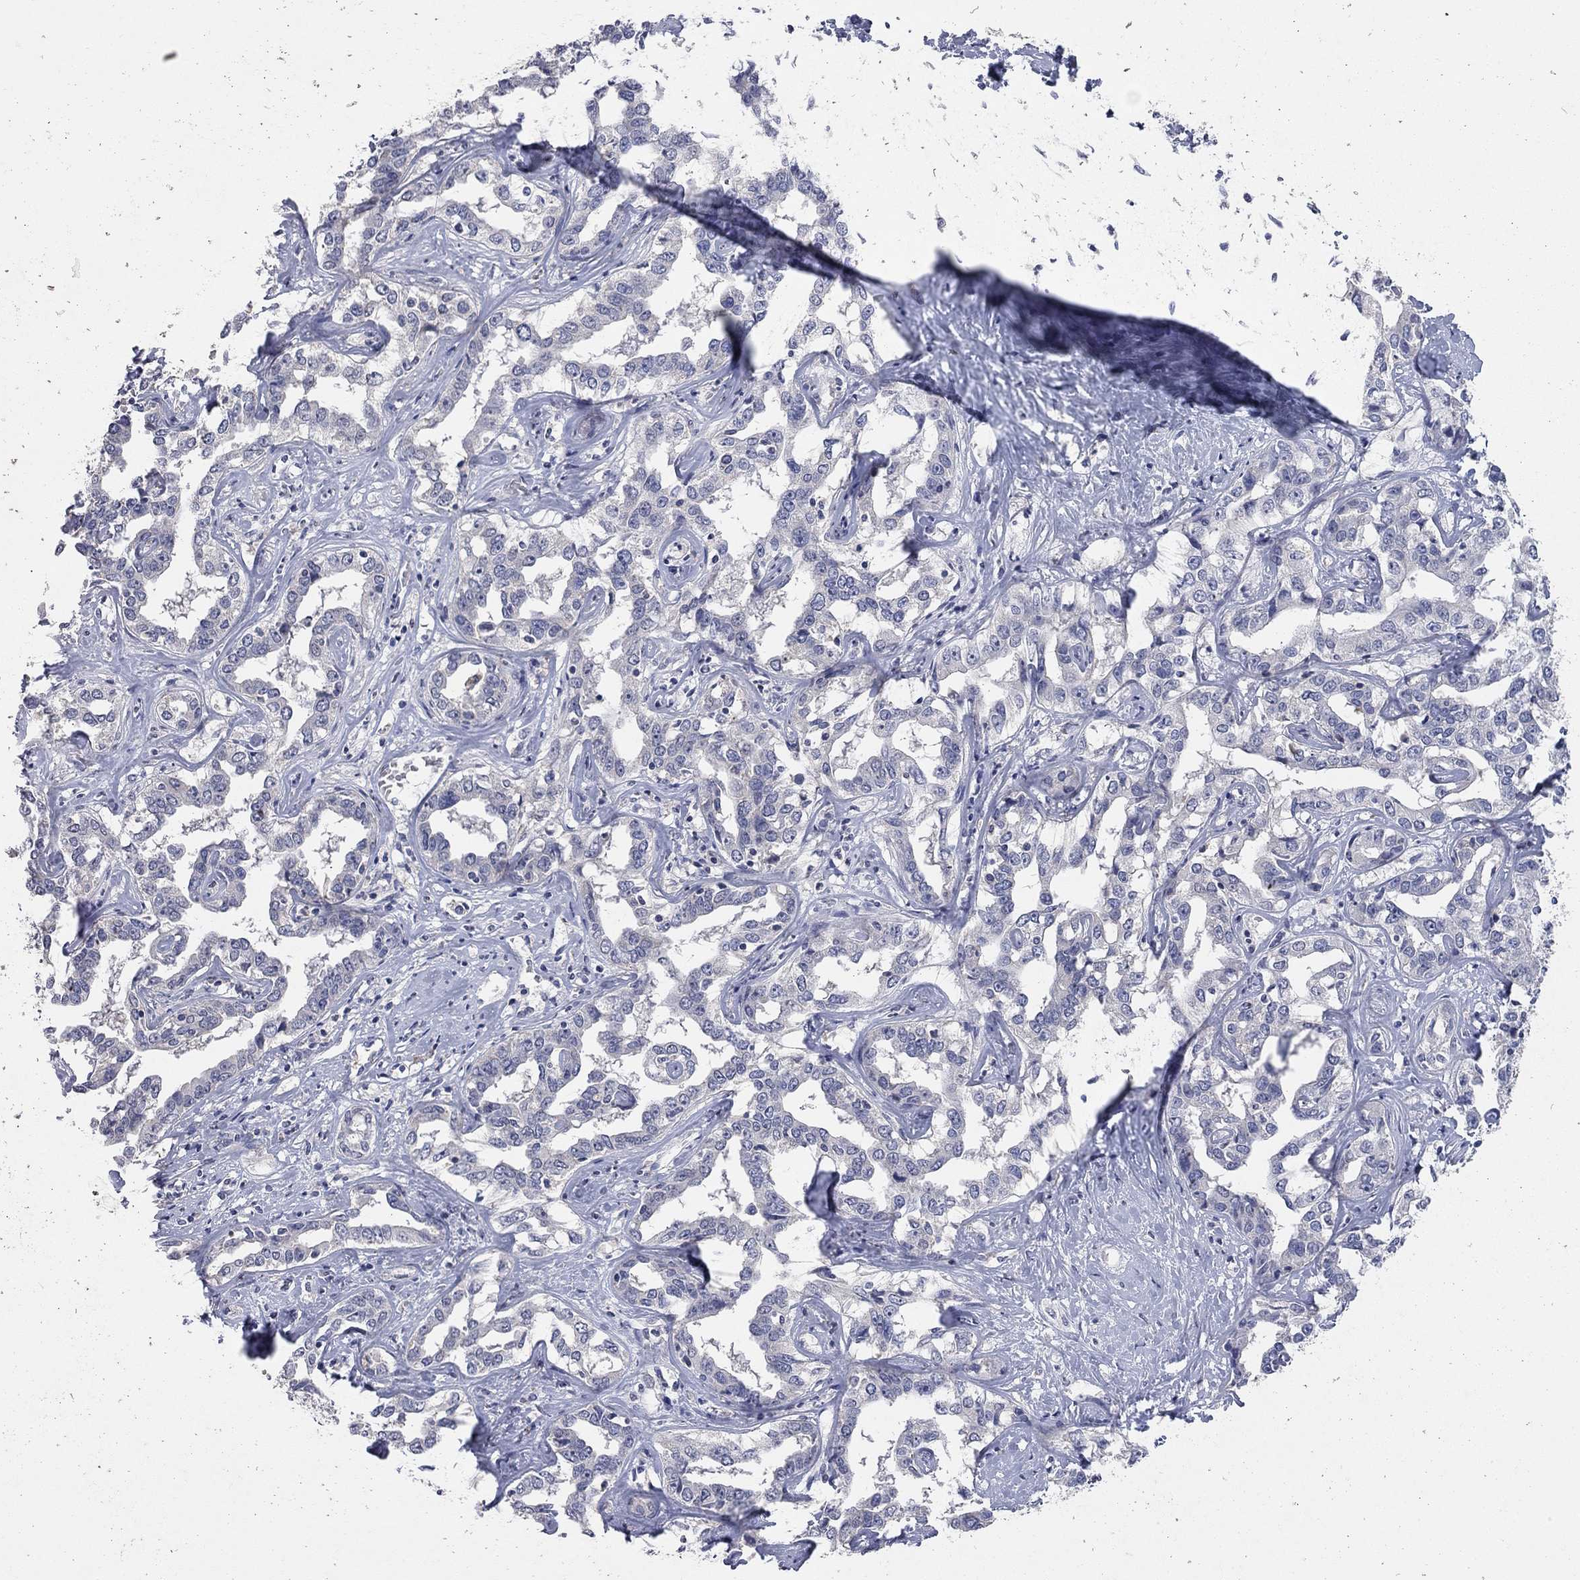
{"staining": {"intensity": "negative", "quantity": "none", "location": "none"}, "tissue": "liver cancer", "cell_type": "Tumor cells", "image_type": "cancer", "snomed": [{"axis": "morphology", "description": "Cholangiocarcinoma"}, {"axis": "topography", "description": "Liver"}], "caption": "Immunohistochemistry photomicrograph of neoplastic tissue: liver cholangiocarcinoma stained with DAB shows no significant protein staining in tumor cells.", "gene": "MMP13", "patient": {"sex": "male", "age": 59}}